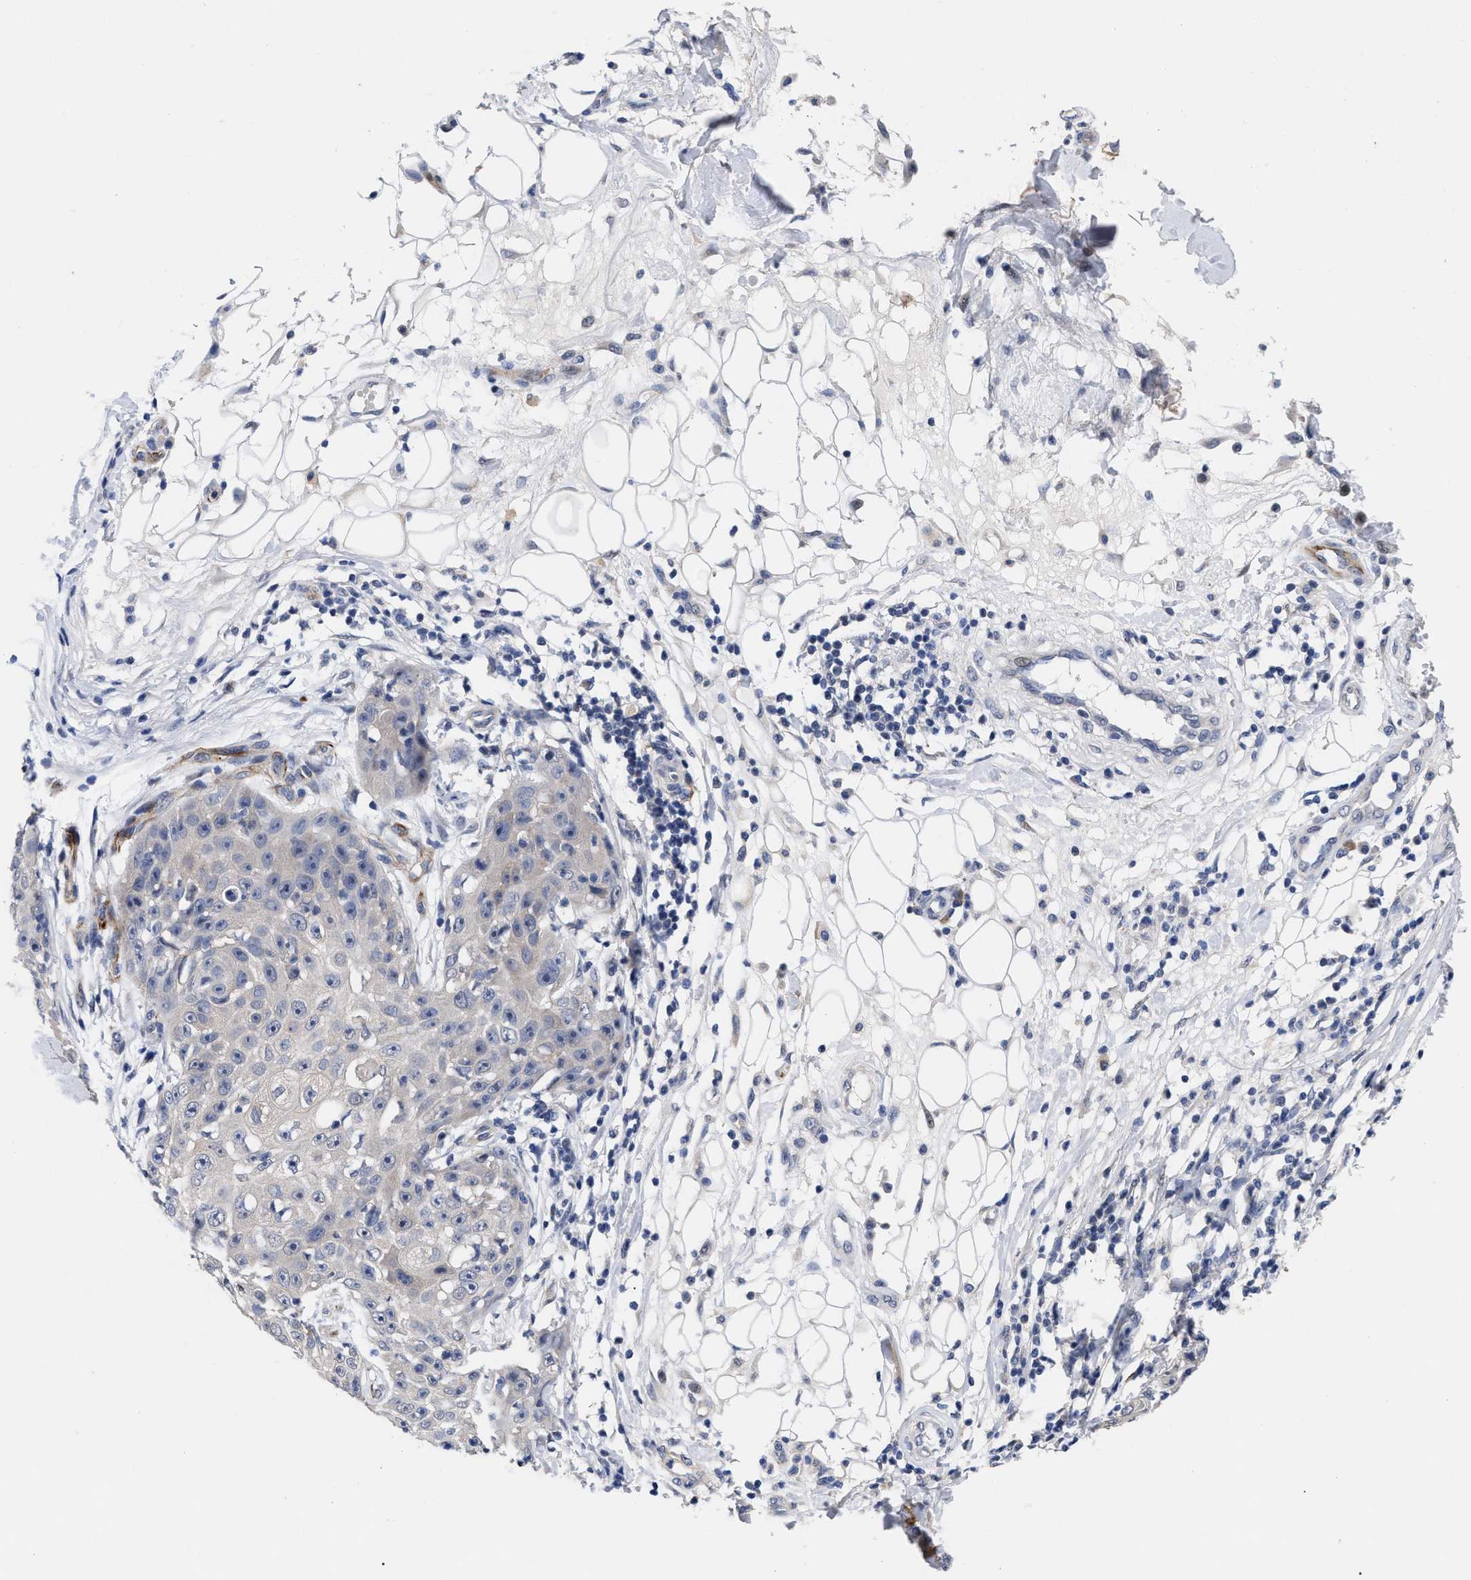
{"staining": {"intensity": "negative", "quantity": "none", "location": "none"}, "tissue": "skin cancer", "cell_type": "Tumor cells", "image_type": "cancer", "snomed": [{"axis": "morphology", "description": "Squamous cell carcinoma, NOS"}, {"axis": "topography", "description": "Skin"}], "caption": "Immunohistochemistry (IHC) histopathology image of neoplastic tissue: skin cancer stained with DAB (3,3'-diaminobenzidine) shows no significant protein positivity in tumor cells.", "gene": "CCN5", "patient": {"sex": "male", "age": 86}}